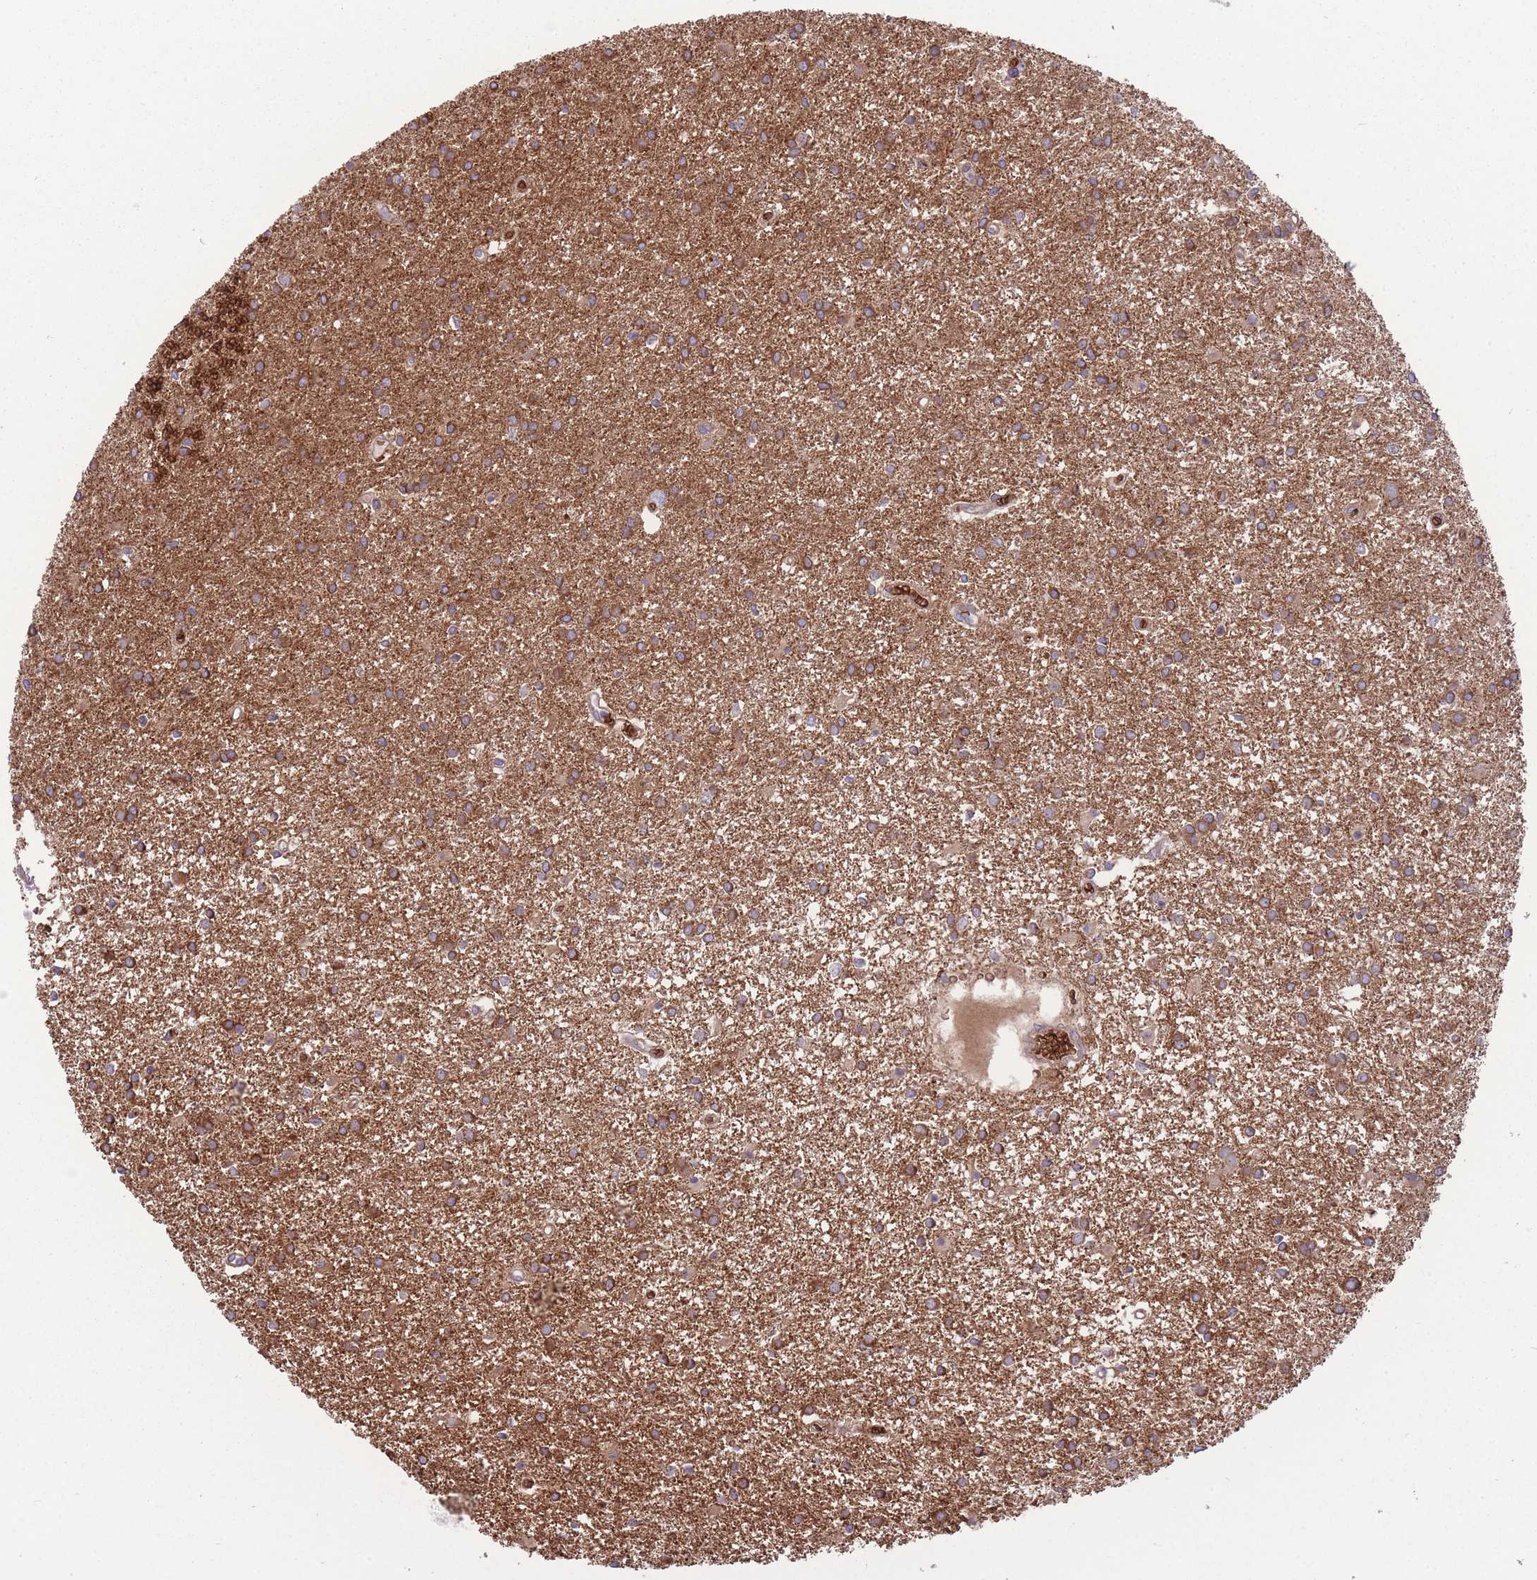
{"staining": {"intensity": "moderate", "quantity": ">75%", "location": "cytoplasmic/membranous"}, "tissue": "glioma", "cell_type": "Tumor cells", "image_type": "cancer", "snomed": [{"axis": "morphology", "description": "Glioma, malignant, High grade"}, {"axis": "topography", "description": "Brain"}], "caption": "Immunohistochemistry (IHC) photomicrograph of neoplastic tissue: high-grade glioma (malignant) stained using immunohistochemistry (IHC) reveals medium levels of moderate protein expression localized specifically in the cytoplasmic/membranous of tumor cells, appearing as a cytoplasmic/membranous brown color.", "gene": "ANKRD10", "patient": {"sex": "female", "age": 50}}